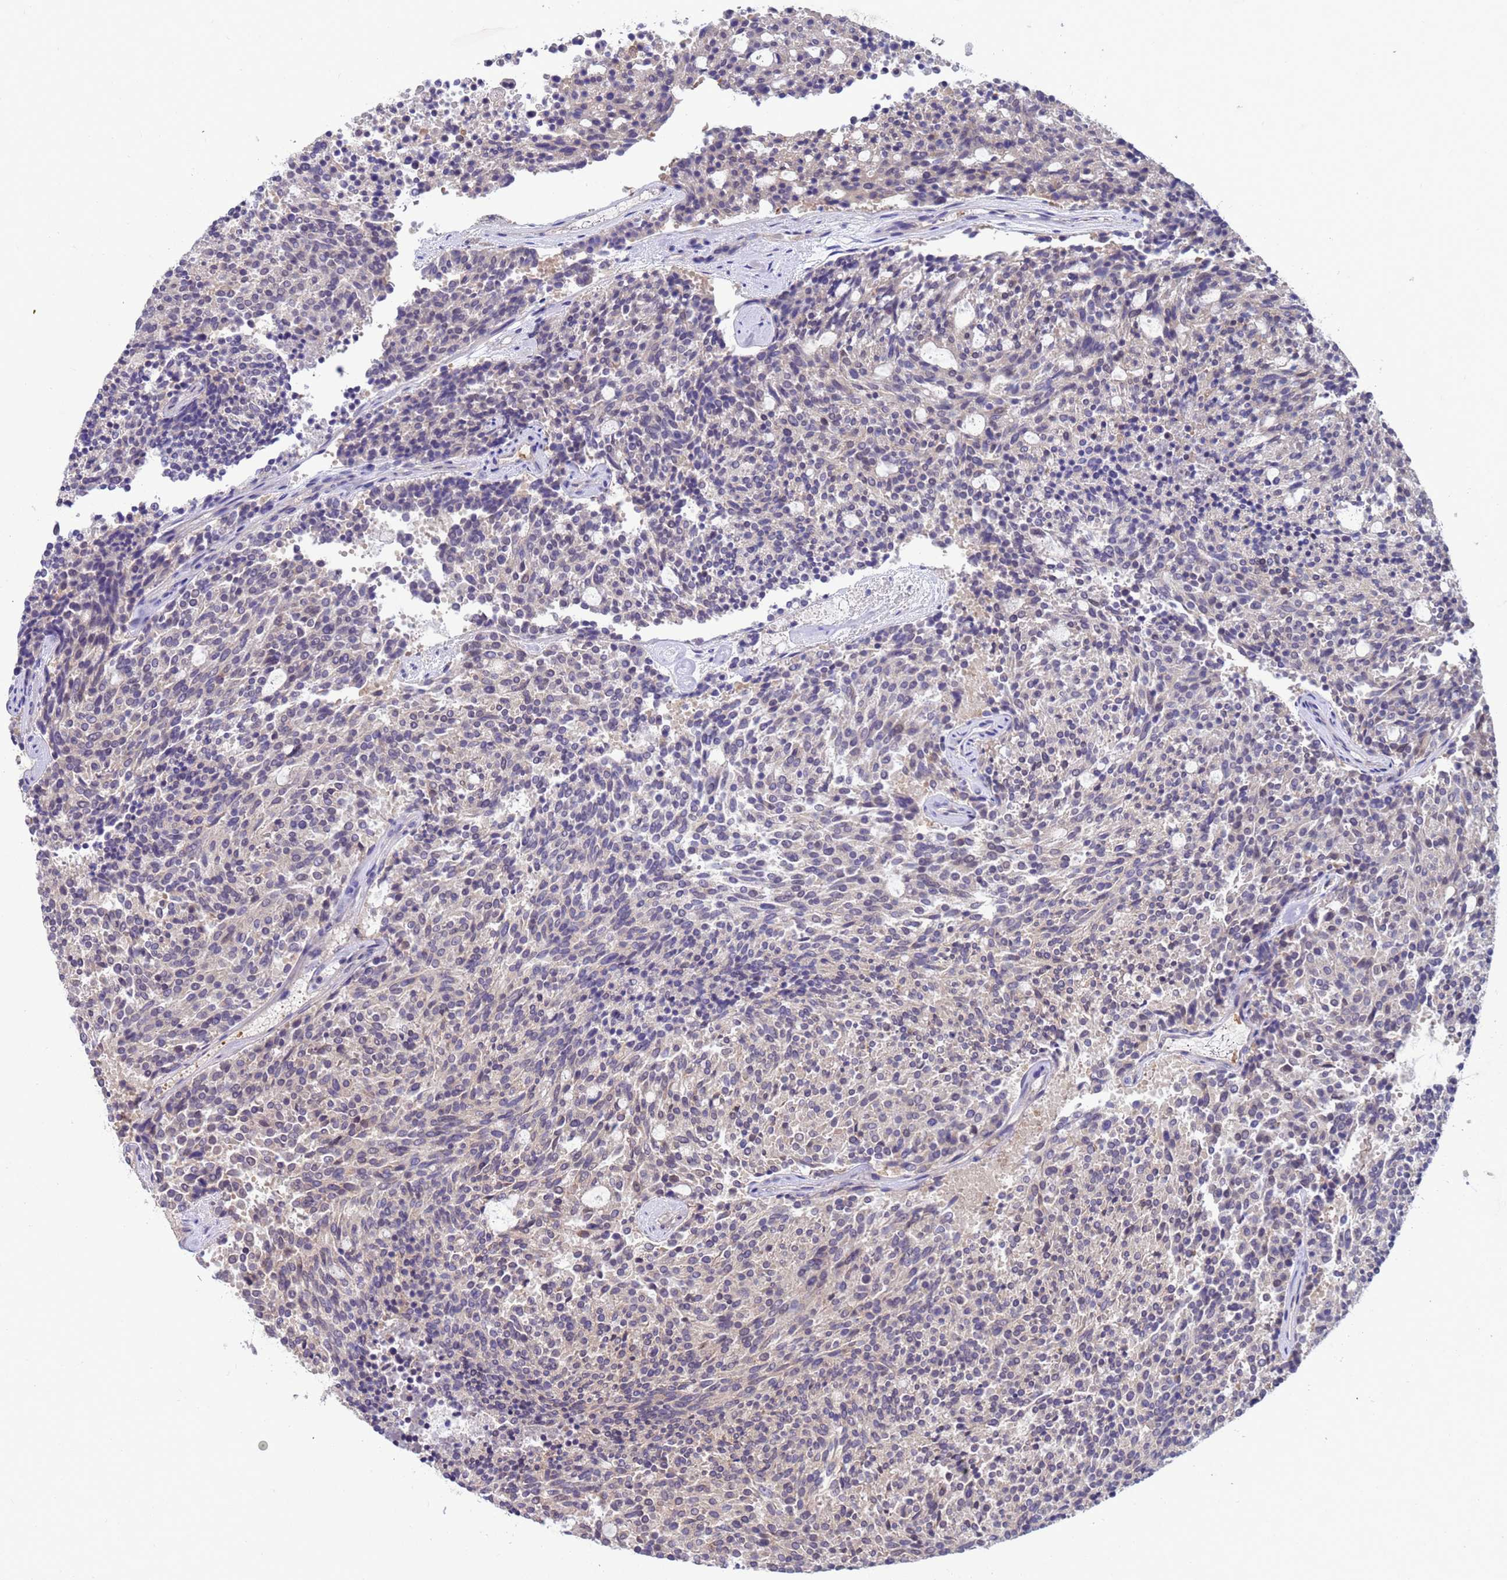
{"staining": {"intensity": "negative", "quantity": "none", "location": "none"}, "tissue": "carcinoid", "cell_type": "Tumor cells", "image_type": "cancer", "snomed": [{"axis": "morphology", "description": "Carcinoid, malignant, NOS"}, {"axis": "topography", "description": "Pancreas"}], "caption": "High magnification brightfield microscopy of malignant carcinoid stained with DAB (brown) and counterstained with hematoxylin (blue): tumor cells show no significant expression. Brightfield microscopy of immunohistochemistry (IHC) stained with DAB (3,3'-diaminobenzidine) (brown) and hematoxylin (blue), captured at high magnification.", "gene": "AMPD3", "patient": {"sex": "female", "age": 54}}